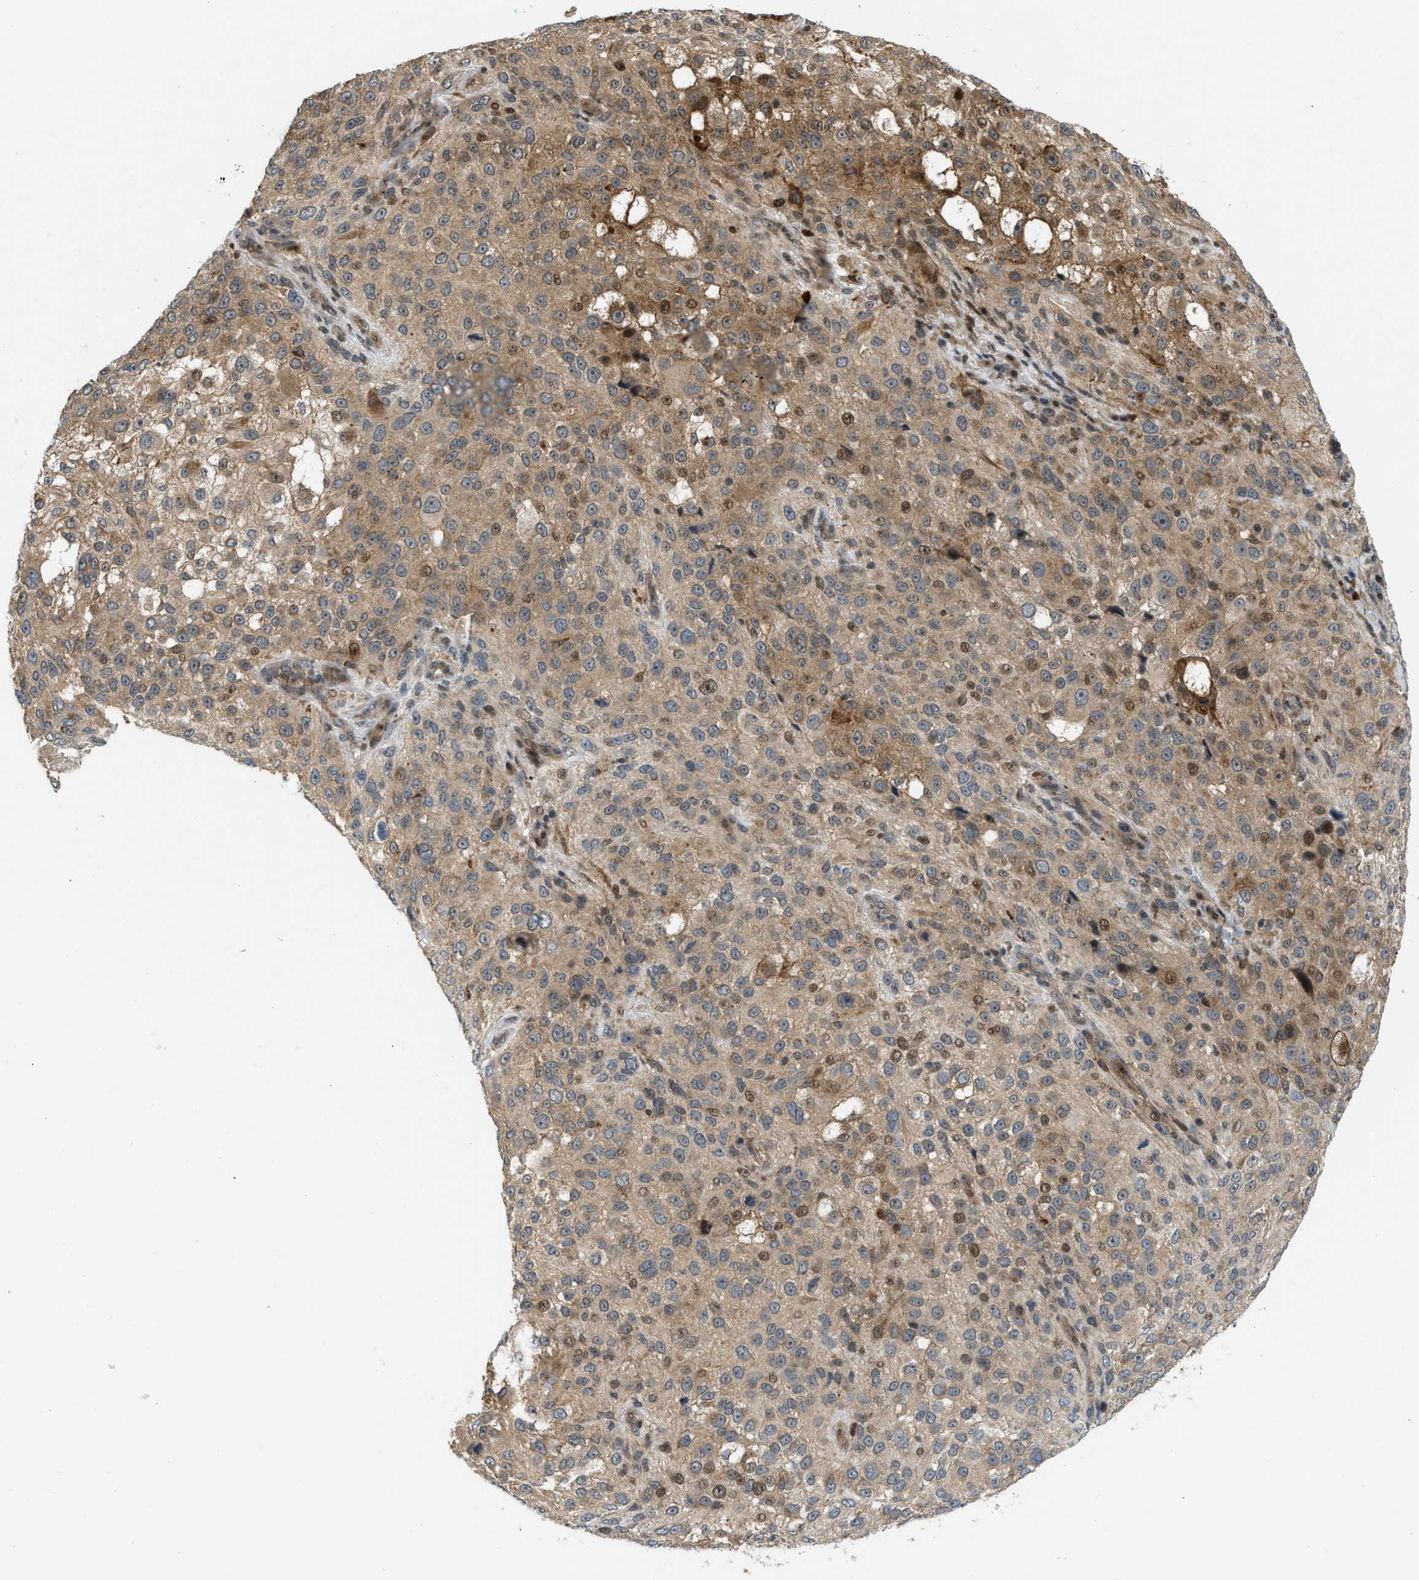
{"staining": {"intensity": "moderate", "quantity": ">75%", "location": "cytoplasmic/membranous,nuclear"}, "tissue": "melanoma", "cell_type": "Tumor cells", "image_type": "cancer", "snomed": [{"axis": "morphology", "description": "Necrosis, NOS"}, {"axis": "morphology", "description": "Malignant melanoma, NOS"}, {"axis": "topography", "description": "Skin"}], "caption": "High-magnification brightfield microscopy of malignant melanoma stained with DAB (brown) and counterstained with hematoxylin (blue). tumor cells exhibit moderate cytoplasmic/membranous and nuclear positivity is seen in about>75% of cells. Nuclei are stained in blue.", "gene": "DNAJC28", "patient": {"sex": "female", "age": 87}}